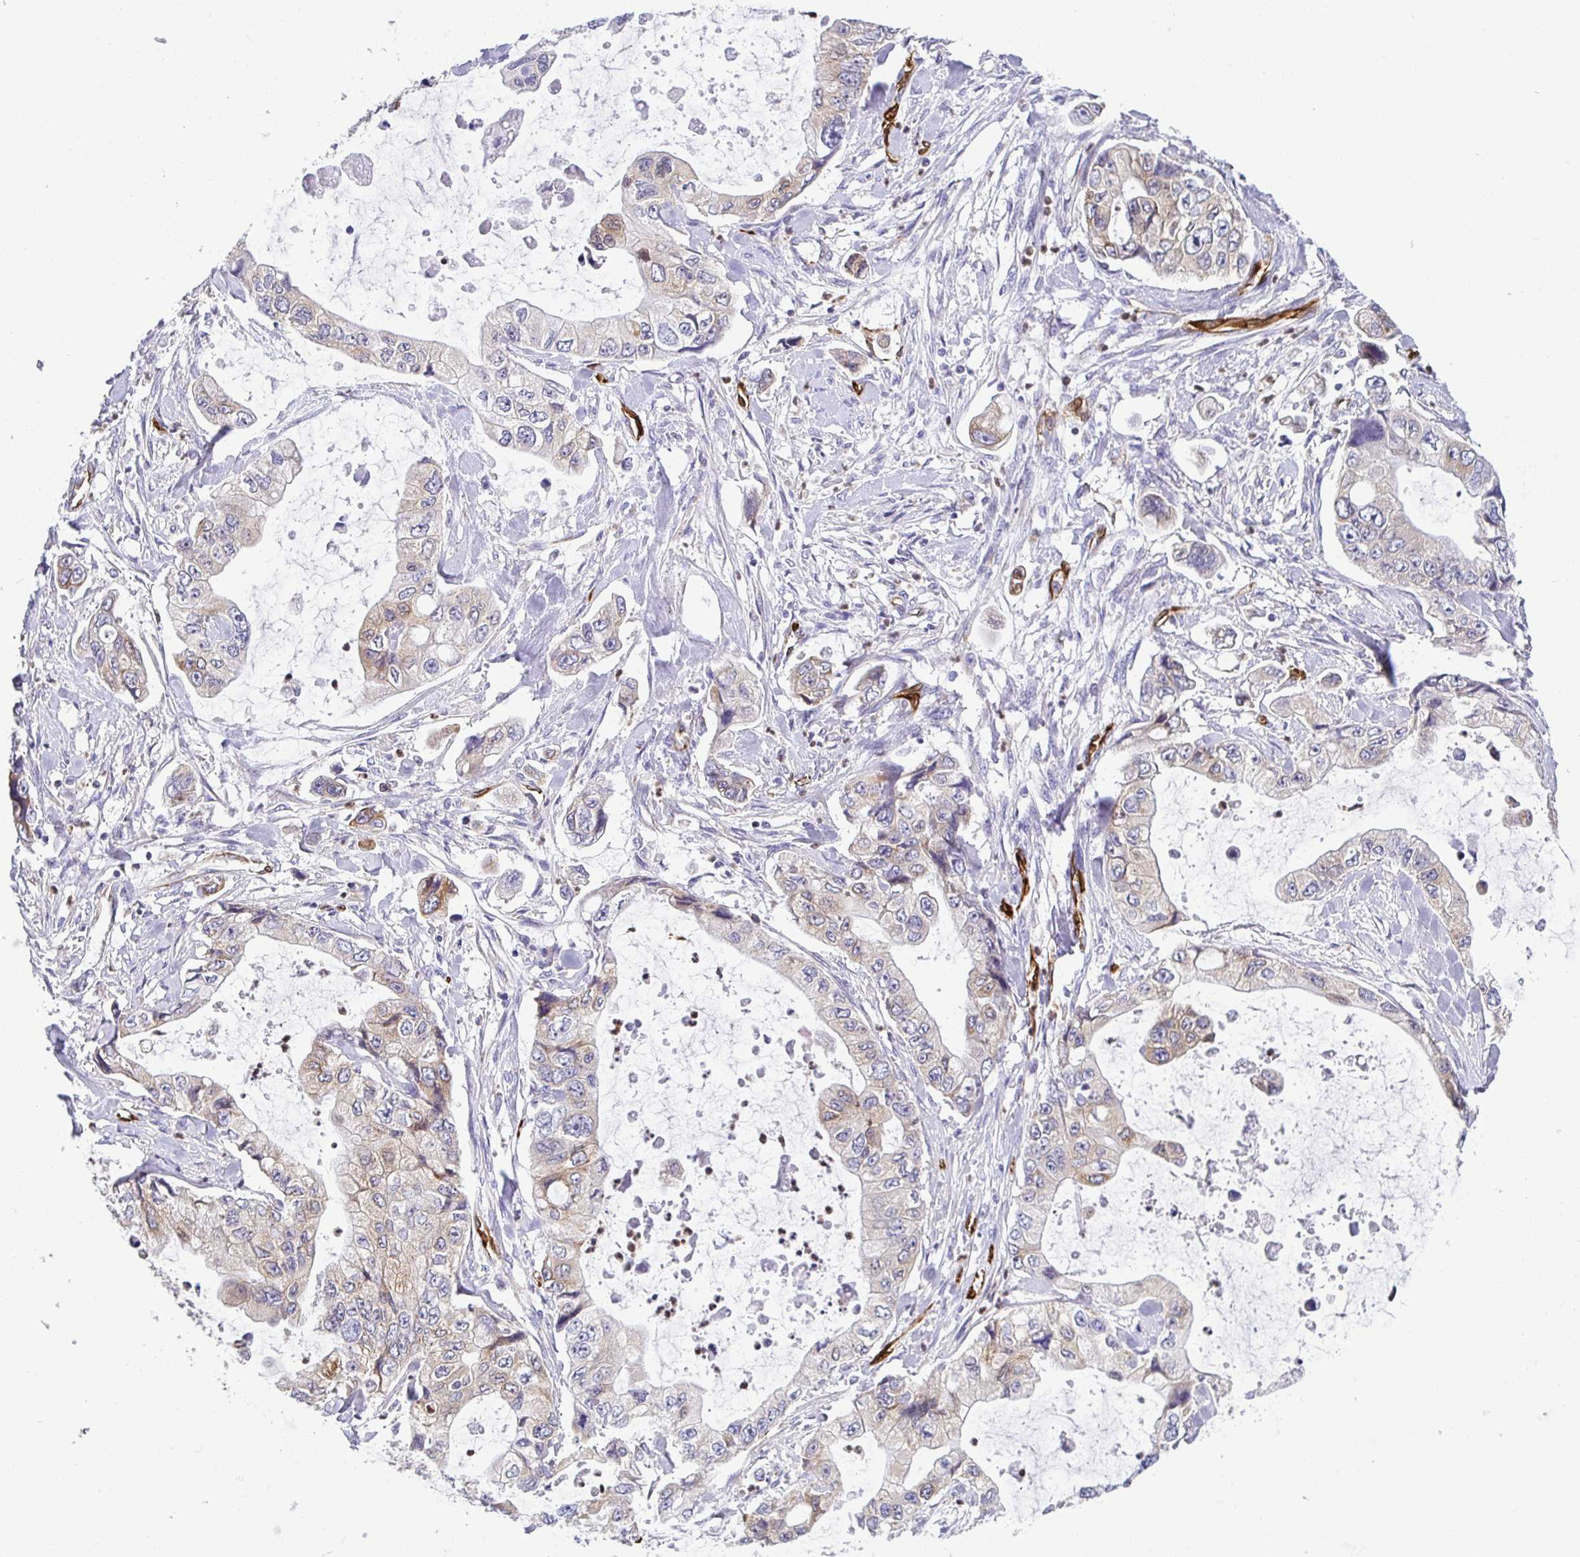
{"staining": {"intensity": "moderate", "quantity": "25%-75%", "location": "cytoplasmic/membranous"}, "tissue": "stomach cancer", "cell_type": "Tumor cells", "image_type": "cancer", "snomed": [{"axis": "morphology", "description": "Adenocarcinoma, NOS"}, {"axis": "topography", "description": "Pancreas"}, {"axis": "topography", "description": "Stomach, upper"}, {"axis": "topography", "description": "Stomach"}], "caption": "Immunohistochemical staining of human stomach cancer (adenocarcinoma) exhibits moderate cytoplasmic/membranous protein expression in approximately 25%-75% of tumor cells.", "gene": "TP53I11", "patient": {"sex": "male", "age": 77}}